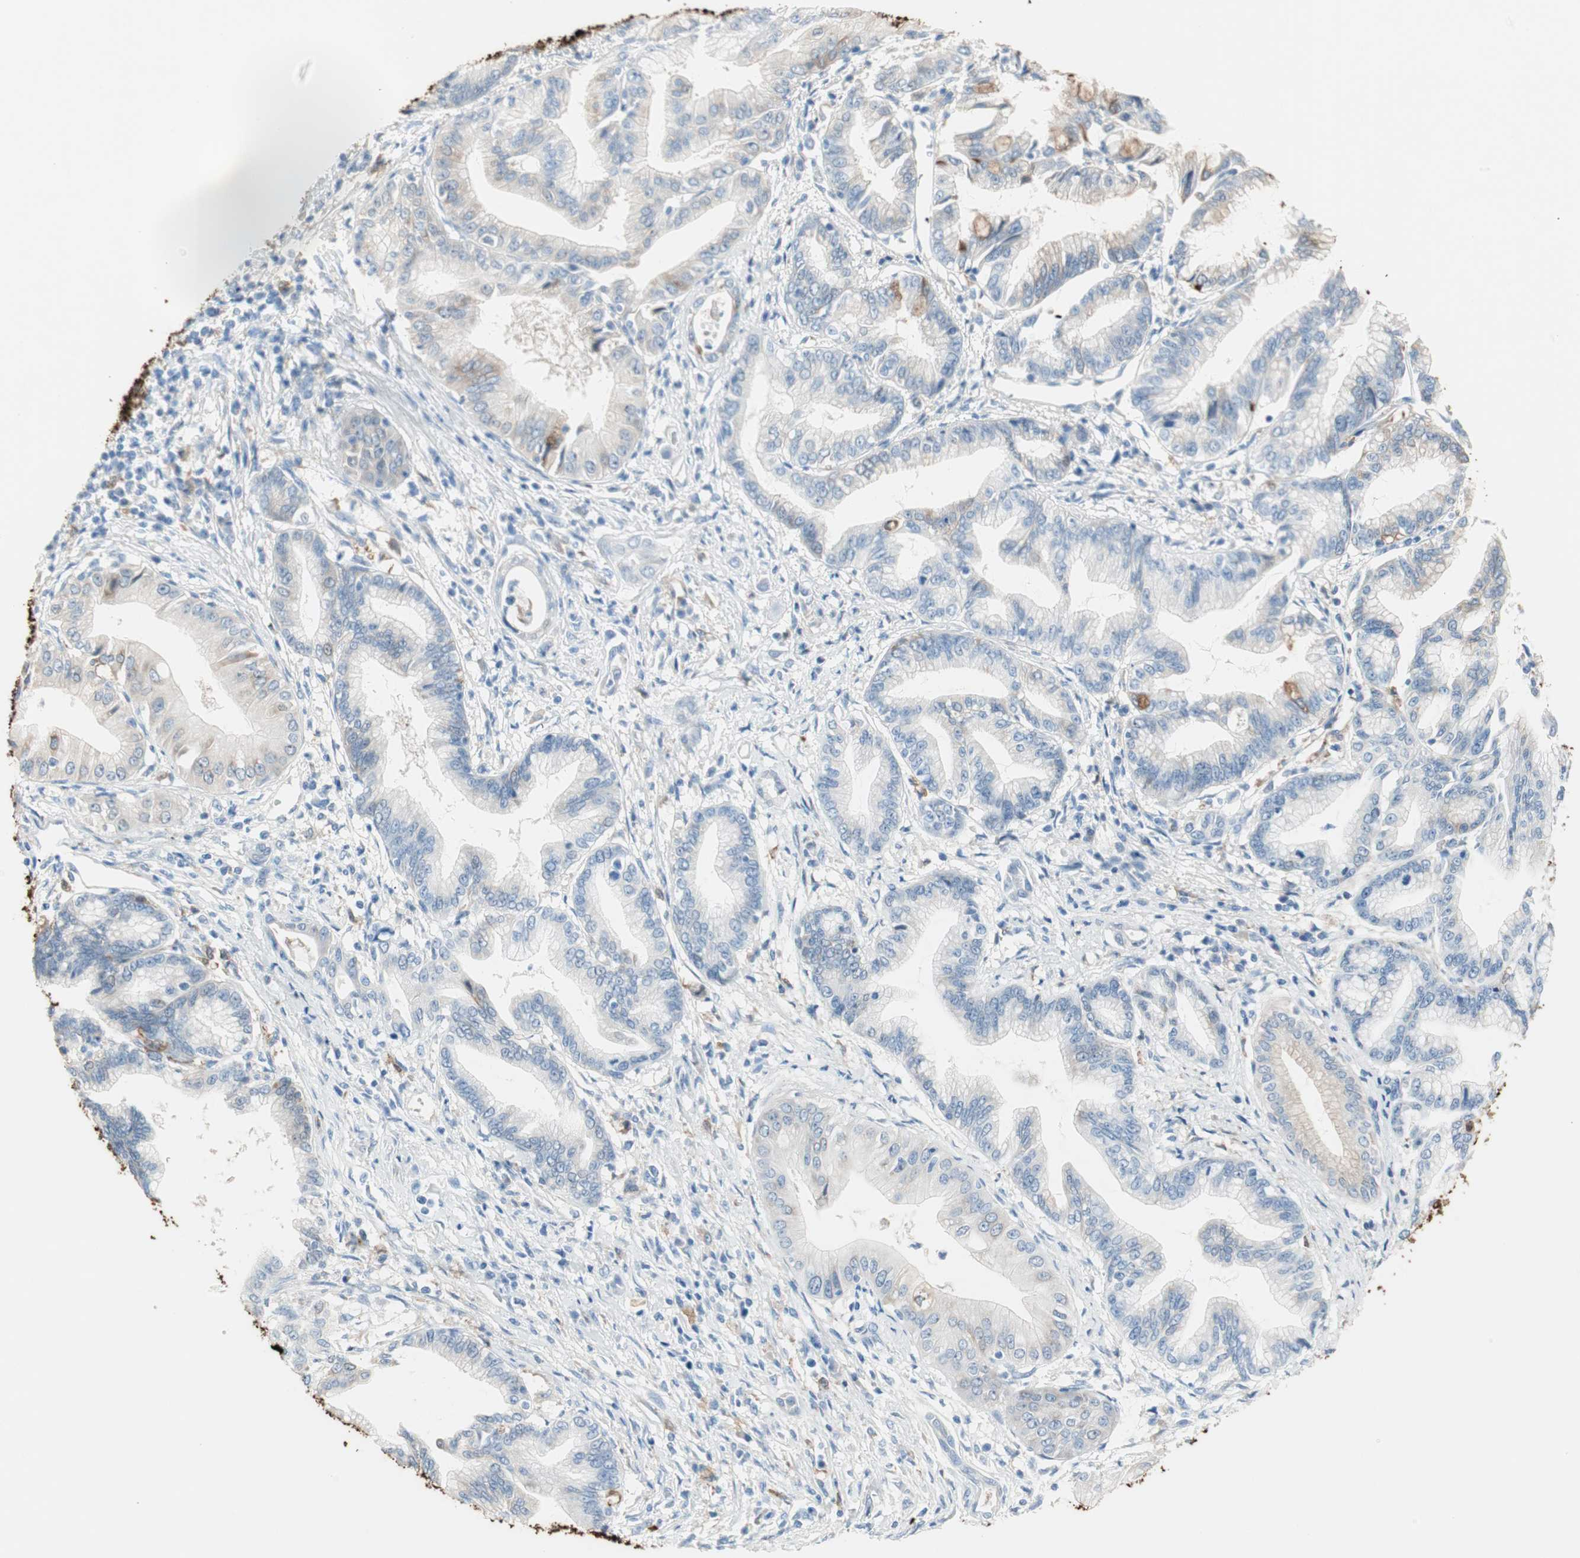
{"staining": {"intensity": "weak", "quantity": "<25%", "location": "cytoplasmic/membranous"}, "tissue": "pancreatic cancer", "cell_type": "Tumor cells", "image_type": "cancer", "snomed": [{"axis": "morphology", "description": "Adenocarcinoma, NOS"}, {"axis": "topography", "description": "Pancreas"}], "caption": "A high-resolution histopathology image shows IHC staining of pancreatic cancer (adenocarcinoma), which displays no significant staining in tumor cells. Nuclei are stained in blue.", "gene": "GLUL", "patient": {"sex": "female", "age": 64}}